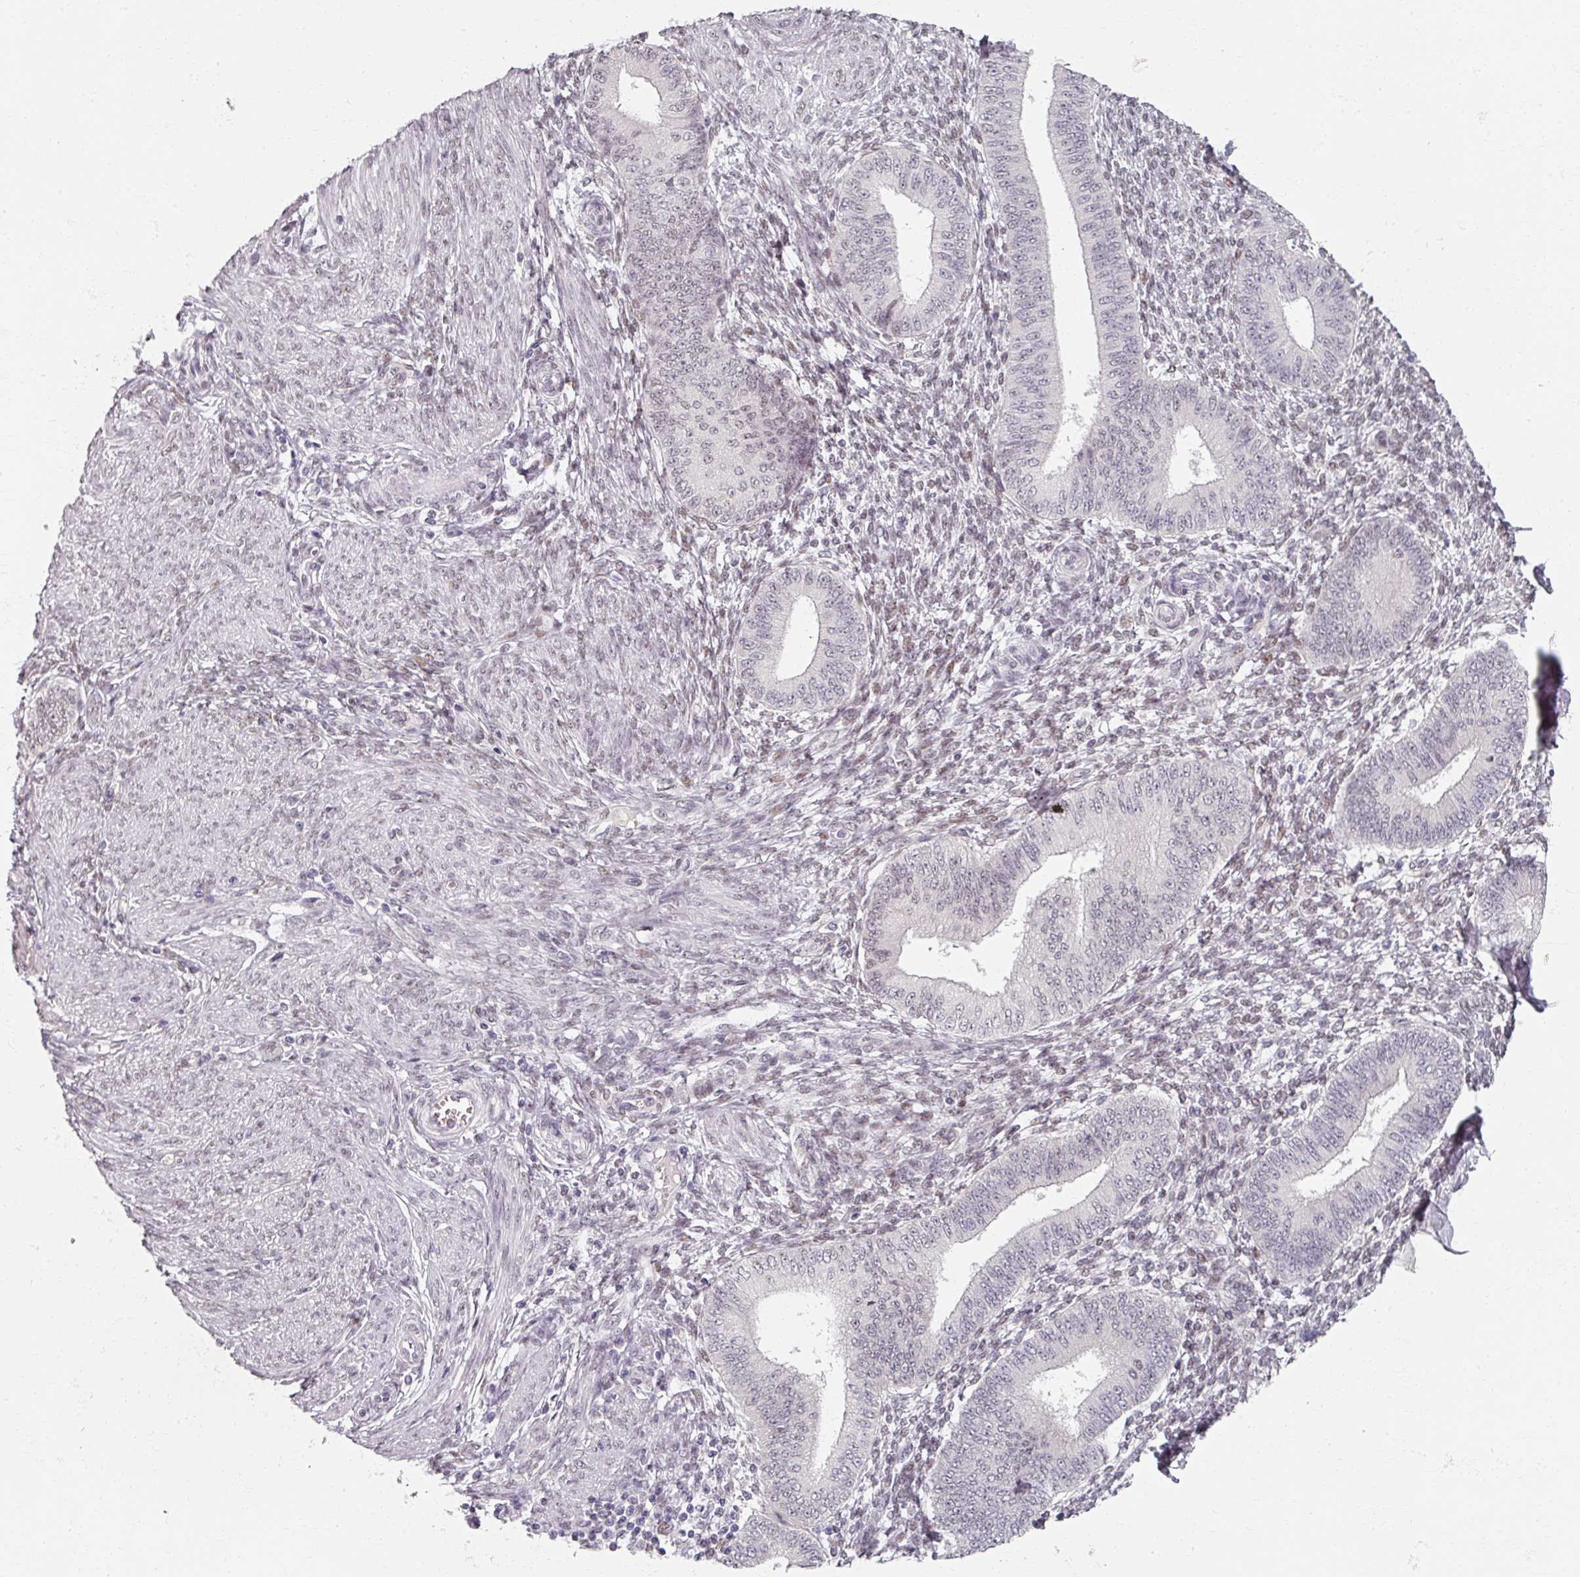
{"staining": {"intensity": "moderate", "quantity": "25%-75%", "location": "nuclear"}, "tissue": "endometrium", "cell_type": "Cells in endometrial stroma", "image_type": "normal", "snomed": [{"axis": "morphology", "description": "Normal tissue, NOS"}, {"axis": "topography", "description": "Endometrium"}], "caption": "The micrograph reveals immunohistochemical staining of unremarkable endometrium. There is moderate nuclear expression is identified in approximately 25%-75% of cells in endometrial stroma. The staining is performed using DAB brown chromogen to label protein expression. The nuclei are counter-stained blue using hematoxylin.", "gene": "RIPOR3", "patient": {"sex": "female", "age": 49}}